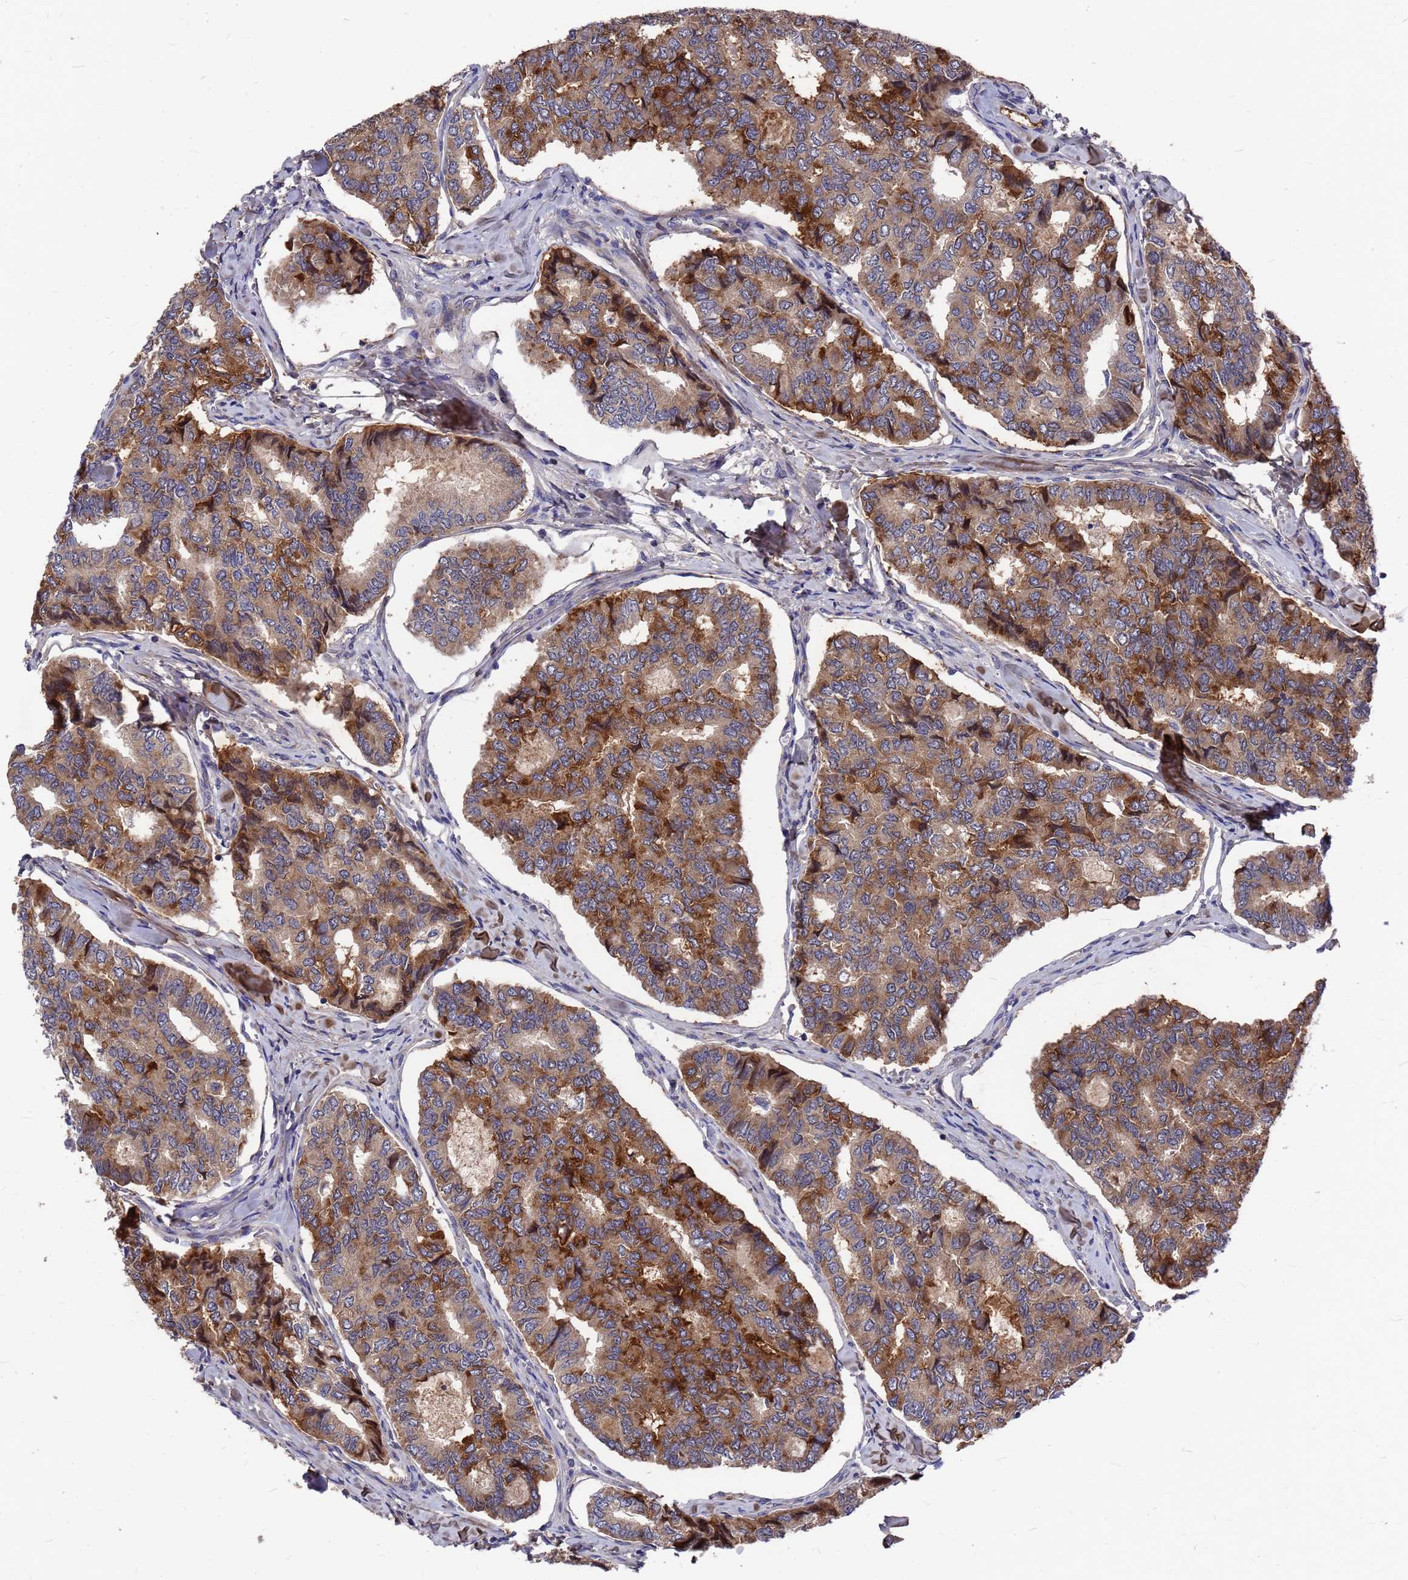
{"staining": {"intensity": "moderate", "quantity": ">75%", "location": "cytoplasmic/membranous"}, "tissue": "thyroid cancer", "cell_type": "Tumor cells", "image_type": "cancer", "snomed": [{"axis": "morphology", "description": "Papillary adenocarcinoma, NOS"}, {"axis": "topography", "description": "Thyroid gland"}], "caption": "Immunohistochemistry (DAB (3,3'-diaminobenzidine)) staining of thyroid papillary adenocarcinoma displays moderate cytoplasmic/membranous protein staining in approximately >75% of tumor cells. Nuclei are stained in blue.", "gene": "ZNF717", "patient": {"sex": "female", "age": 35}}